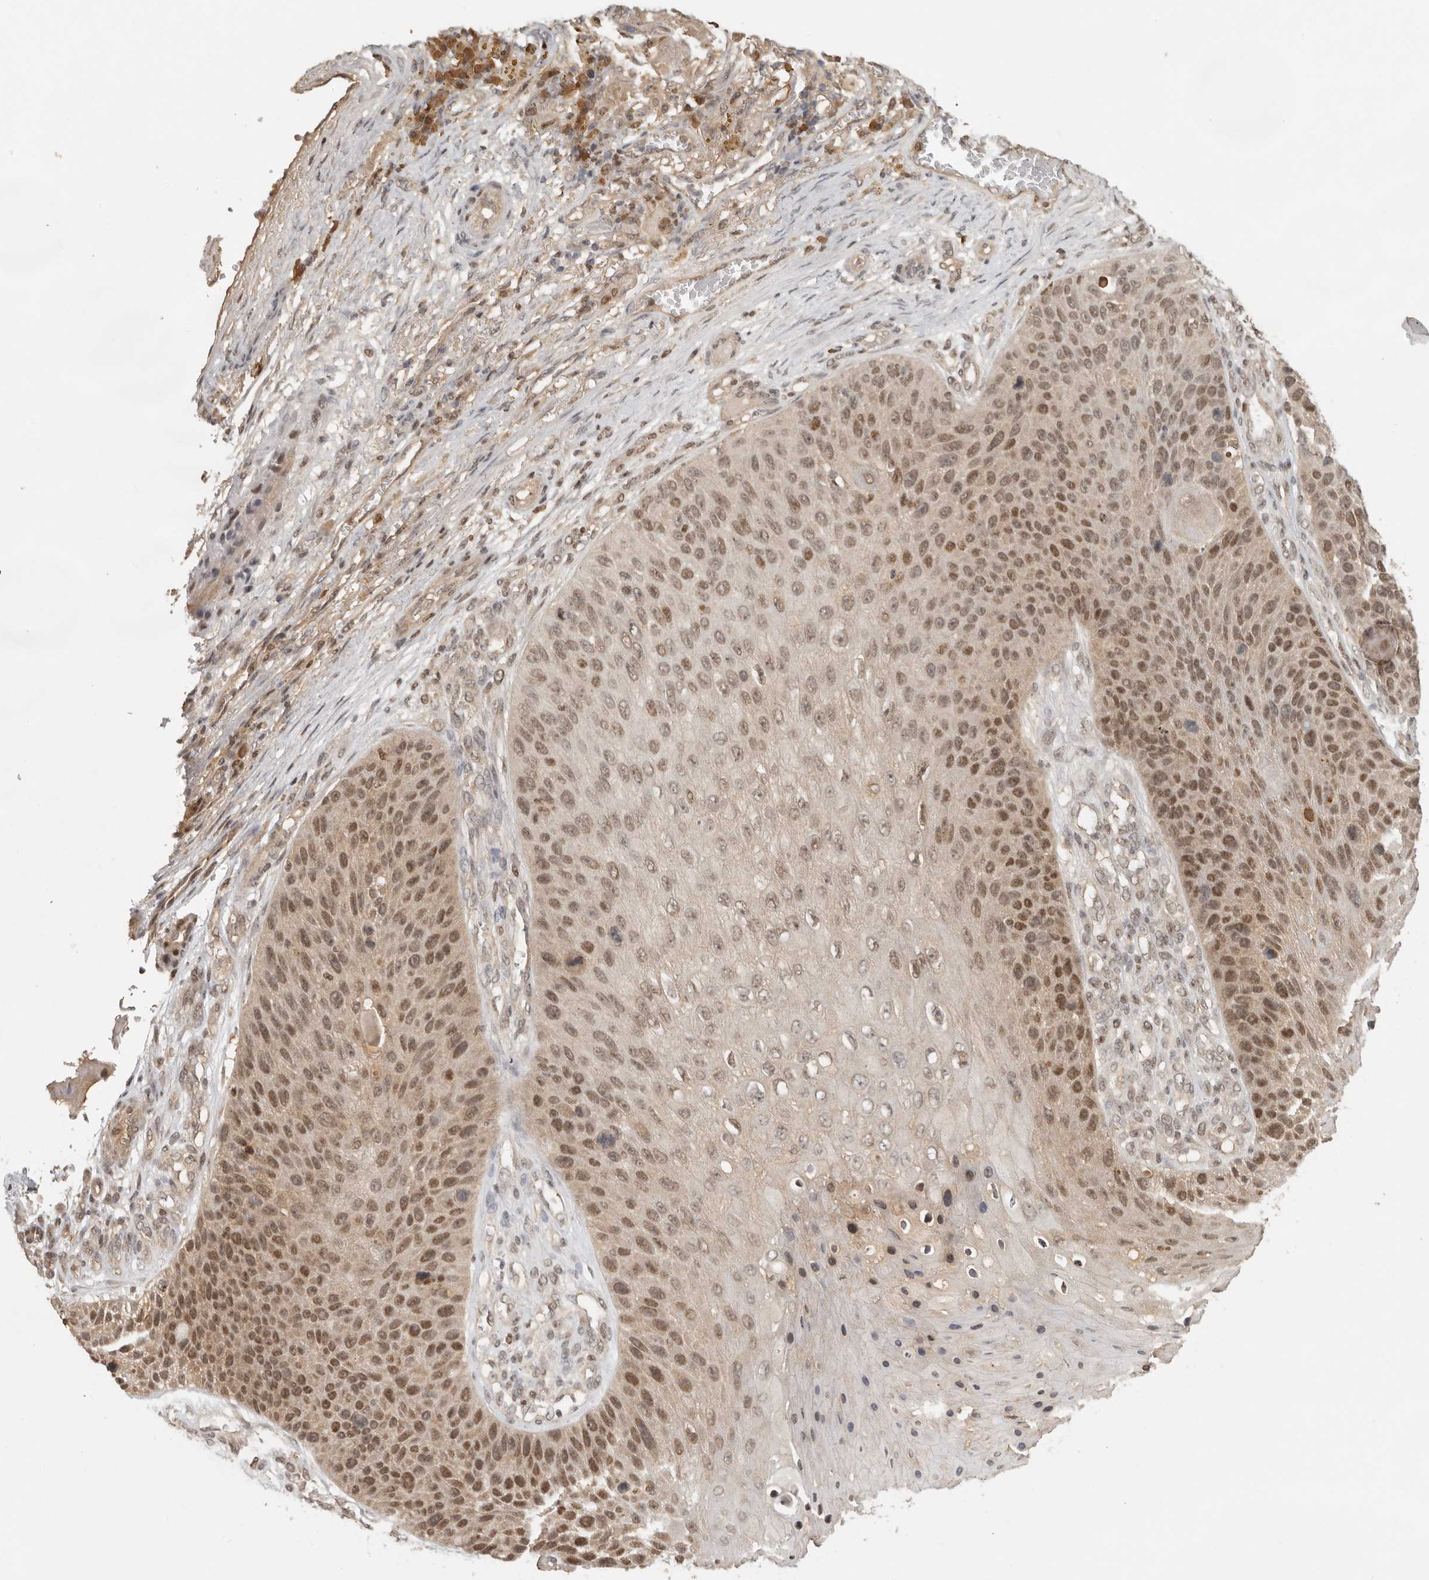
{"staining": {"intensity": "moderate", "quantity": ">75%", "location": "nuclear"}, "tissue": "skin cancer", "cell_type": "Tumor cells", "image_type": "cancer", "snomed": [{"axis": "morphology", "description": "Squamous cell carcinoma, NOS"}, {"axis": "topography", "description": "Skin"}], "caption": "This micrograph demonstrates immunohistochemistry (IHC) staining of human skin cancer (squamous cell carcinoma), with medium moderate nuclear positivity in approximately >75% of tumor cells.", "gene": "PSMA5", "patient": {"sex": "female", "age": 88}}